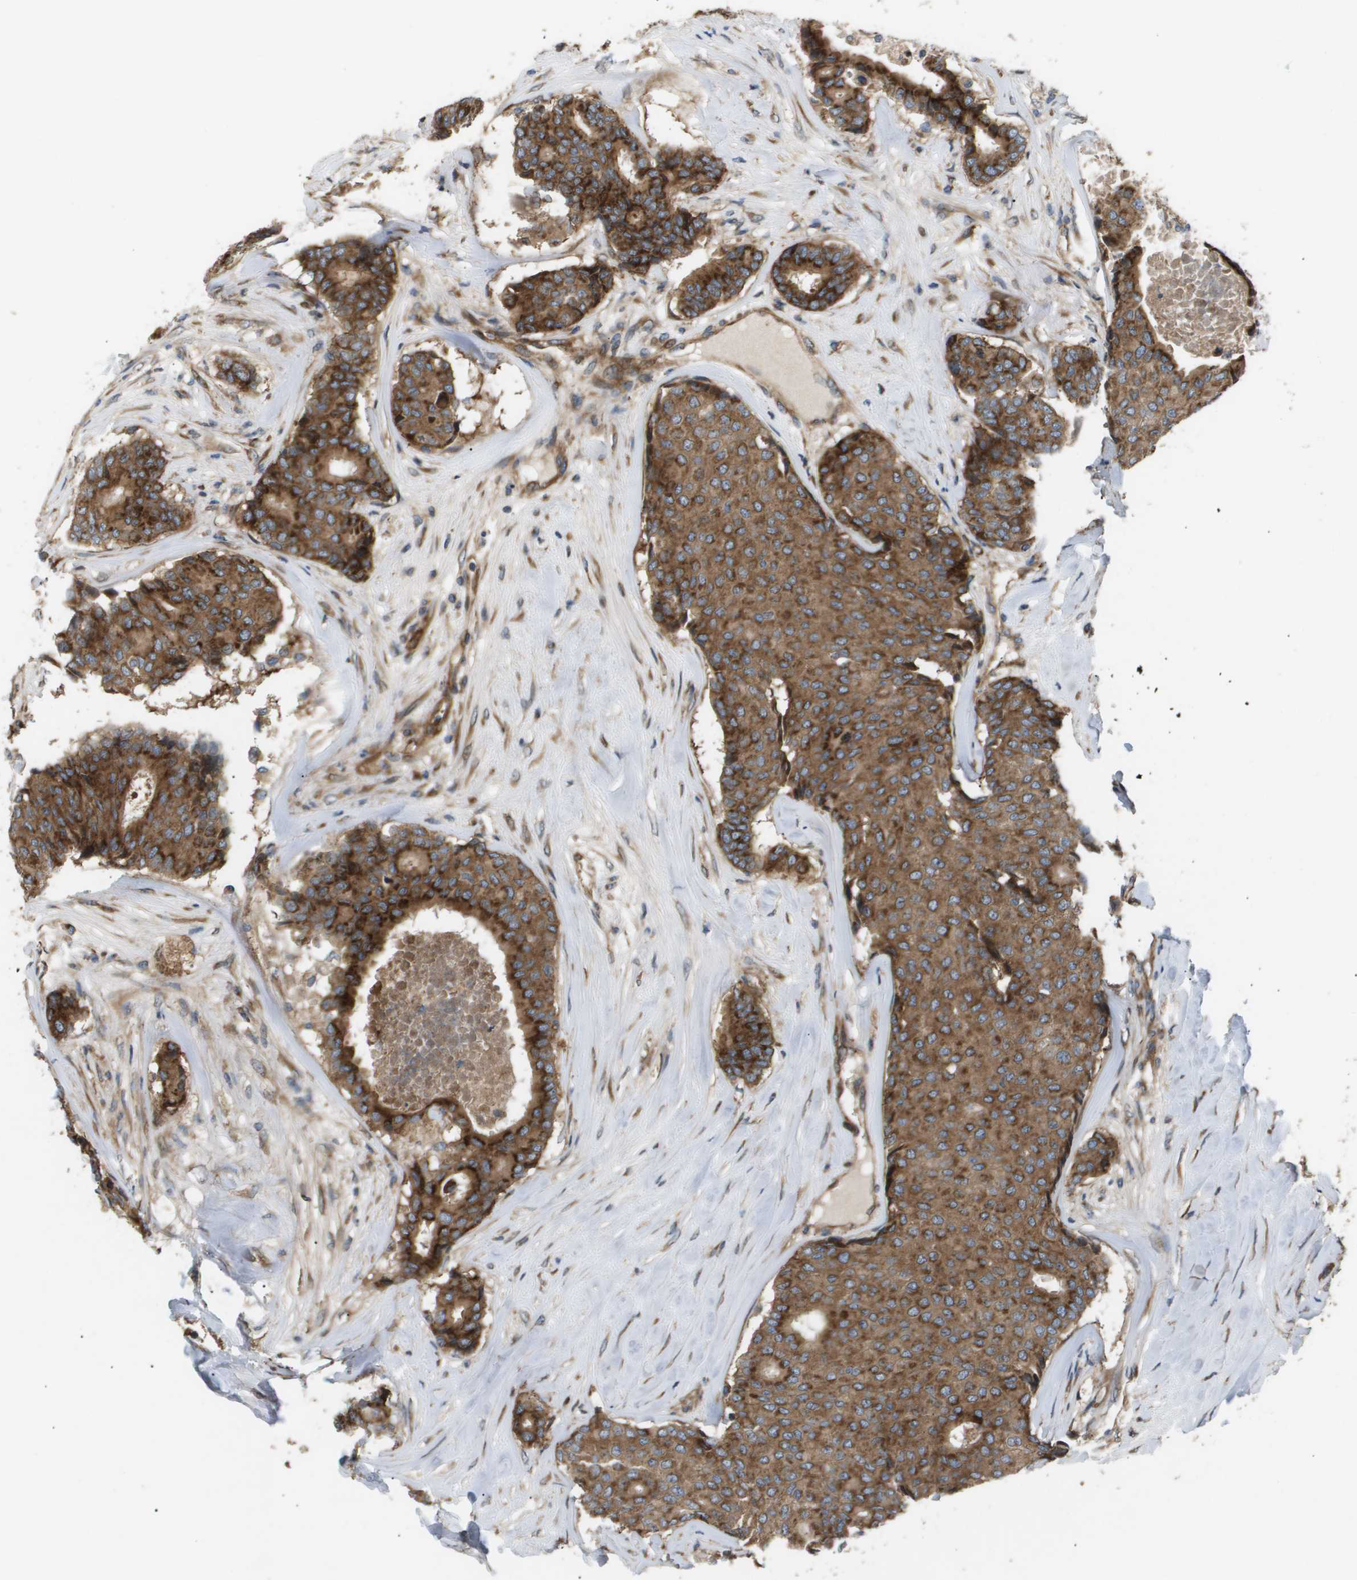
{"staining": {"intensity": "strong", "quantity": ">75%", "location": "cytoplasmic/membranous"}, "tissue": "breast cancer", "cell_type": "Tumor cells", "image_type": "cancer", "snomed": [{"axis": "morphology", "description": "Duct carcinoma"}, {"axis": "topography", "description": "Breast"}], "caption": "A micrograph of breast cancer stained for a protein exhibits strong cytoplasmic/membranous brown staining in tumor cells. The staining was performed using DAB (3,3'-diaminobenzidine) to visualize the protein expression in brown, while the nuclei were stained in blue with hematoxylin (Magnification: 20x).", "gene": "LYSMD3", "patient": {"sex": "female", "age": 75}}